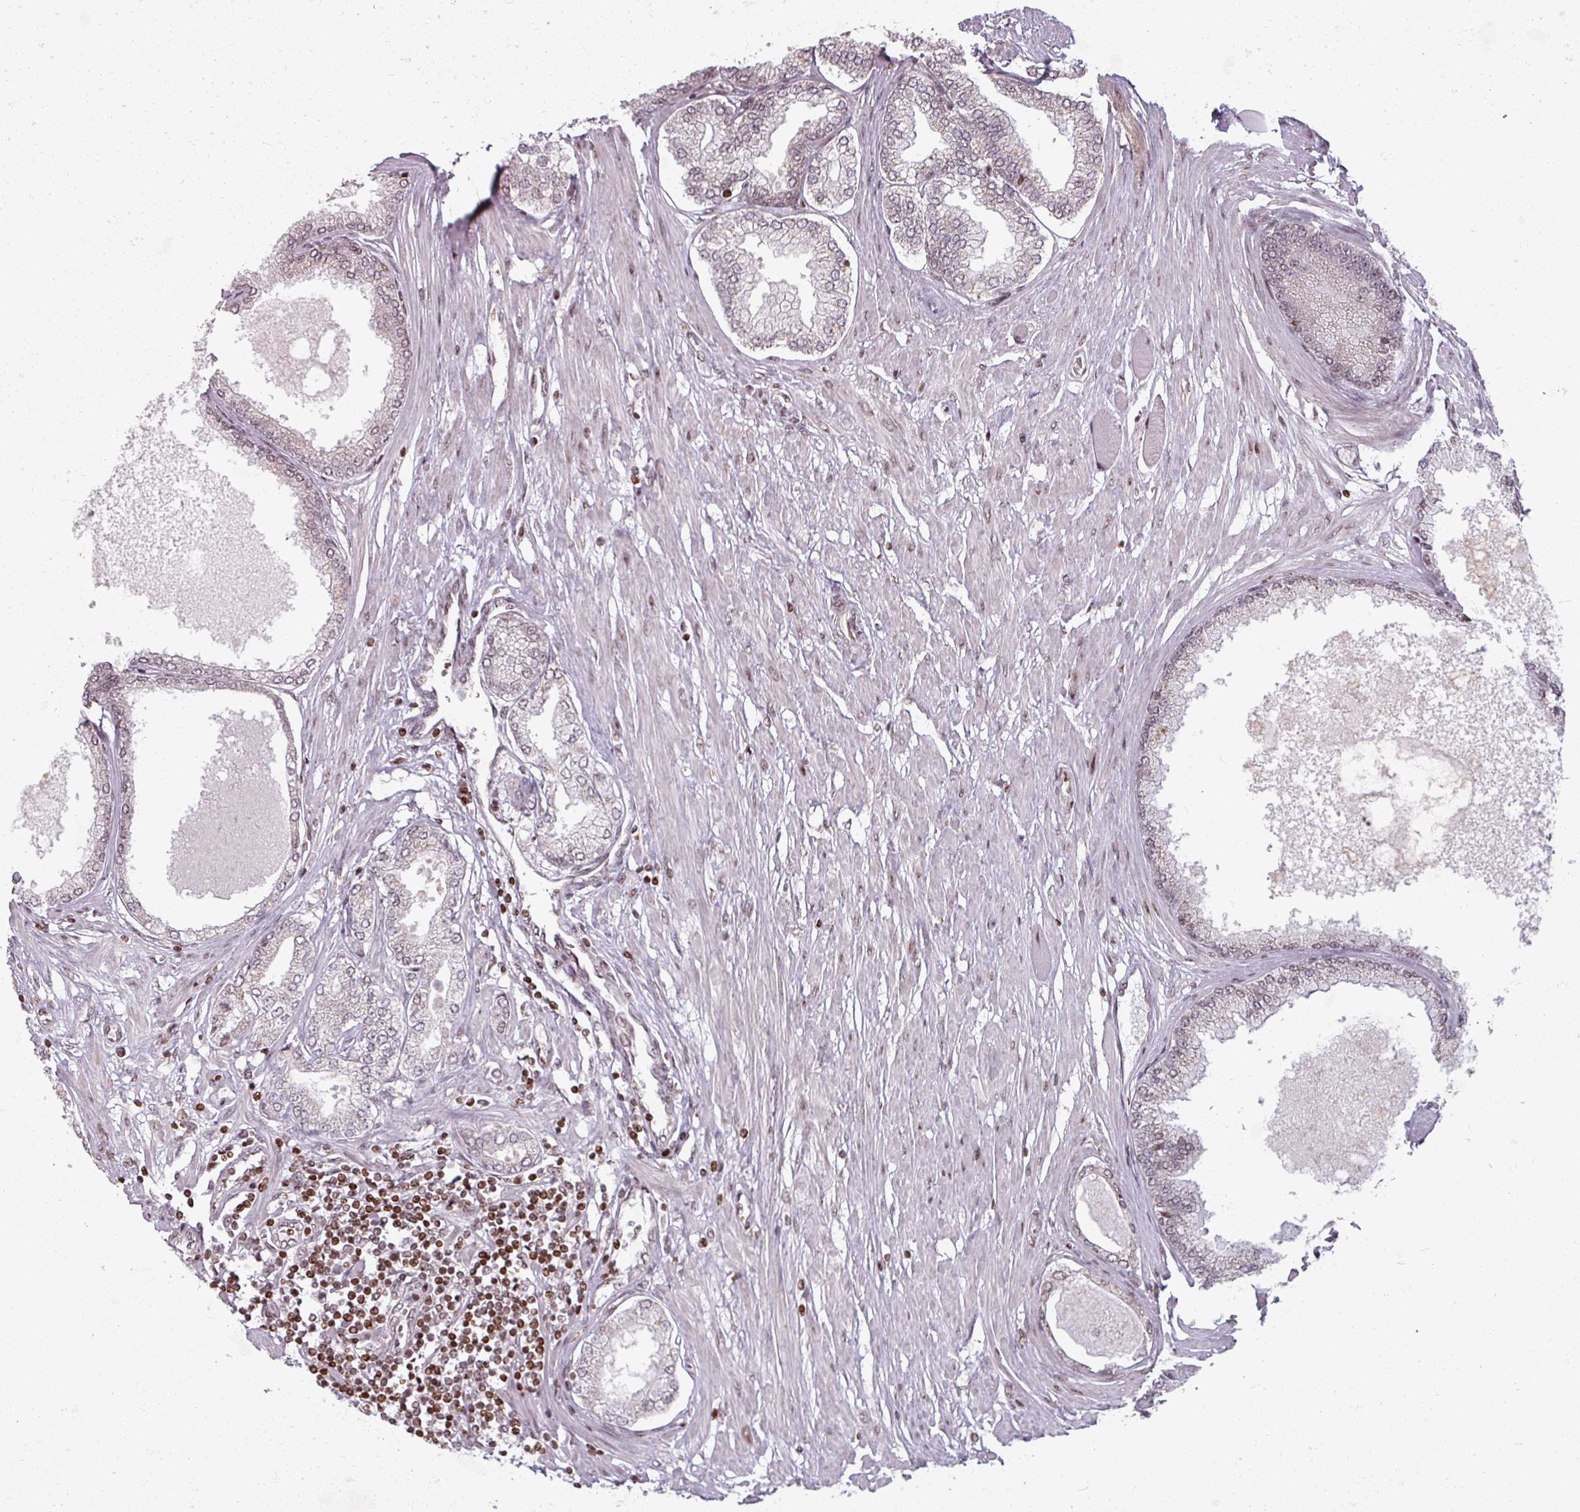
{"staining": {"intensity": "weak", "quantity": "25%-75%", "location": "nuclear"}, "tissue": "prostate cancer", "cell_type": "Tumor cells", "image_type": "cancer", "snomed": [{"axis": "morphology", "description": "Adenocarcinoma, Low grade"}, {"axis": "topography", "description": "Prostate"}], "caption": "High-magnification brightfield microscopy of low-grade adenocarcinoma (prostate) stained with DAB (brown) and counterstained with hematoxylin (blue). tumor cells exhibit weak nuclear staining is identified in approximately25%-75% of cells. (brown staining indicates protein expression, while blue staining denotes nuclei).", "gene": "NCOR1", "patient": {"sex": "male", "age": 63}}